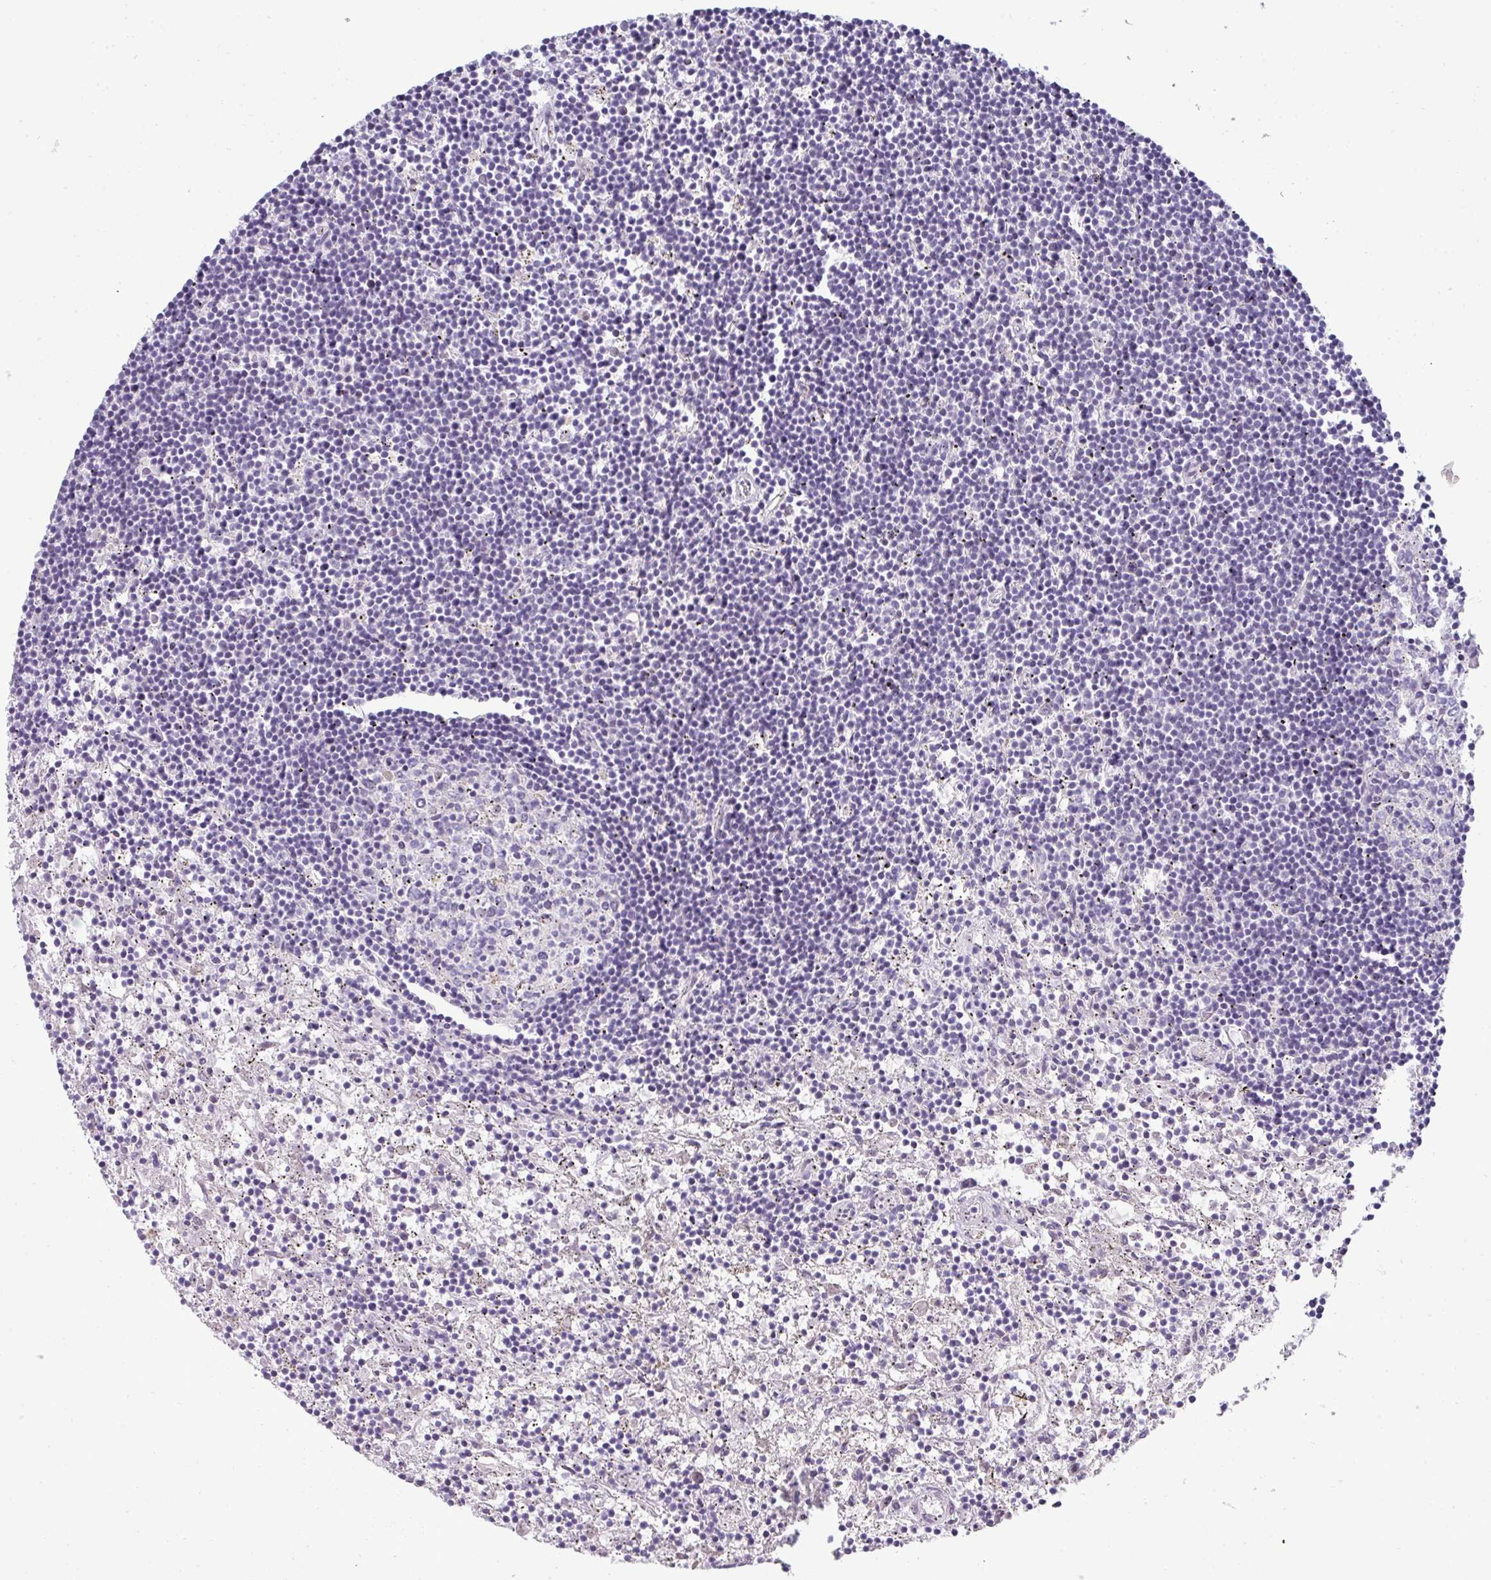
{"staining": {"intensity": "negative", "quantity": "none", "location": "none"}, "tissue": "lymphoma", "cell_type": "Tumor cells", "image_type": "cancer", "snomed": [{"axis": "morphology", "description": "Malignant lymphoma, non-Hodgkin's type, Low grade"}, {"axis": "topography", "description": "Spleen"}], "caption": "This is an IHC image of human low-grade malignant lymphoma, non-Hodgkin's type. There is no expression in tumor cells.", "gene": "ASXL3", "patient": {"sex": "male", "age": 76}}